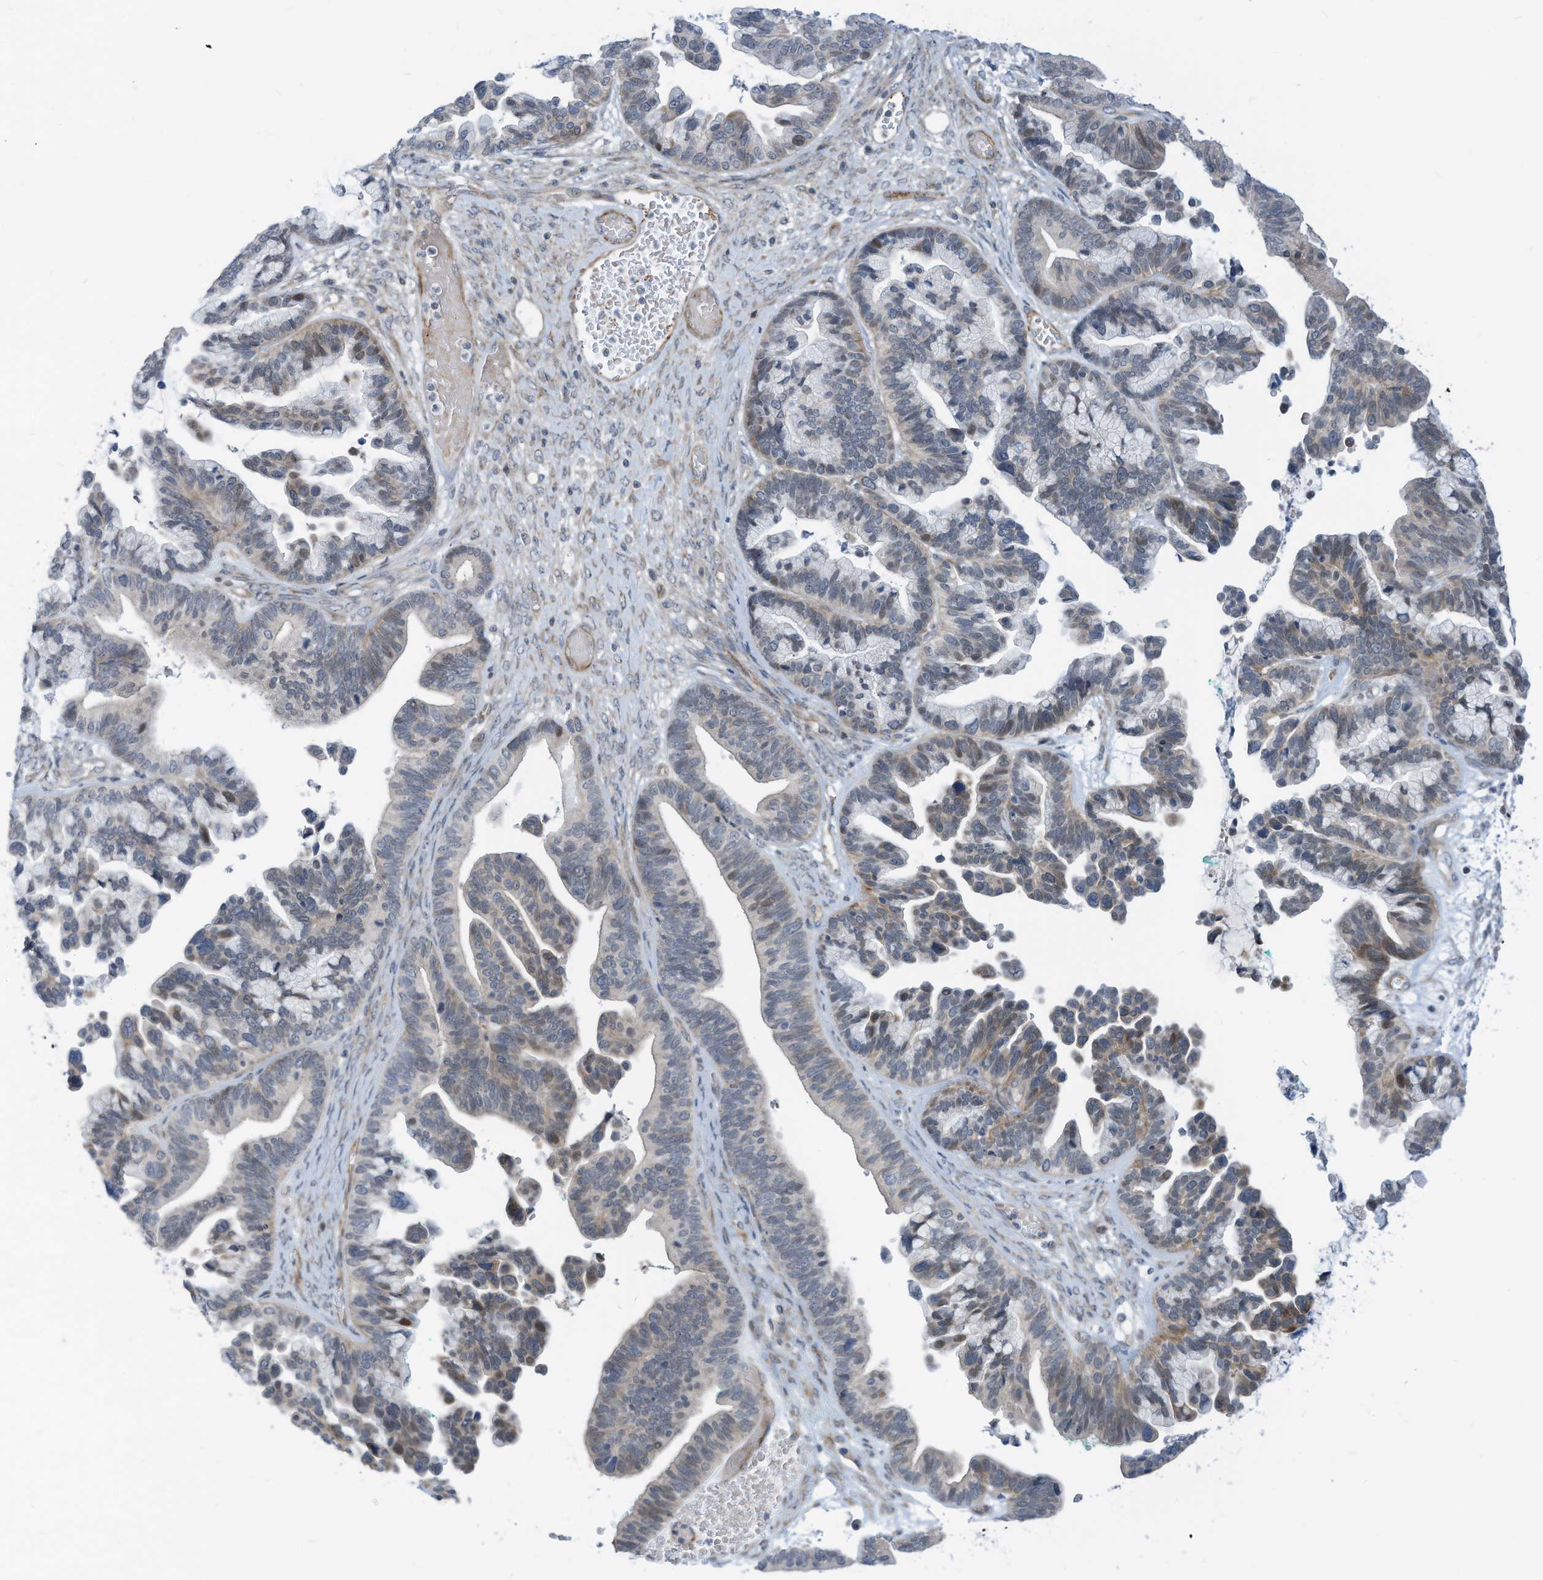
{"staining": {"intensity": "weak", "quantity": "<25%", "location": "nuclear"}, "tissue": "ovarian cancer", "cell_type": "Tumor cells", "image_type": "cancer", "snomed": [{"axis": "morphology", "description": "Cystadenocarcinoma, serous, NOS"}, {"axis": "topography", "description": "Ovary"}], "caption": "Ovarian serous cystadenocarcinoma was stained to show a protein in brown. There is no significant staining in tumor cells.", "gene": "GPATCH3", "patient": {"sex": "female", "age": 56}}